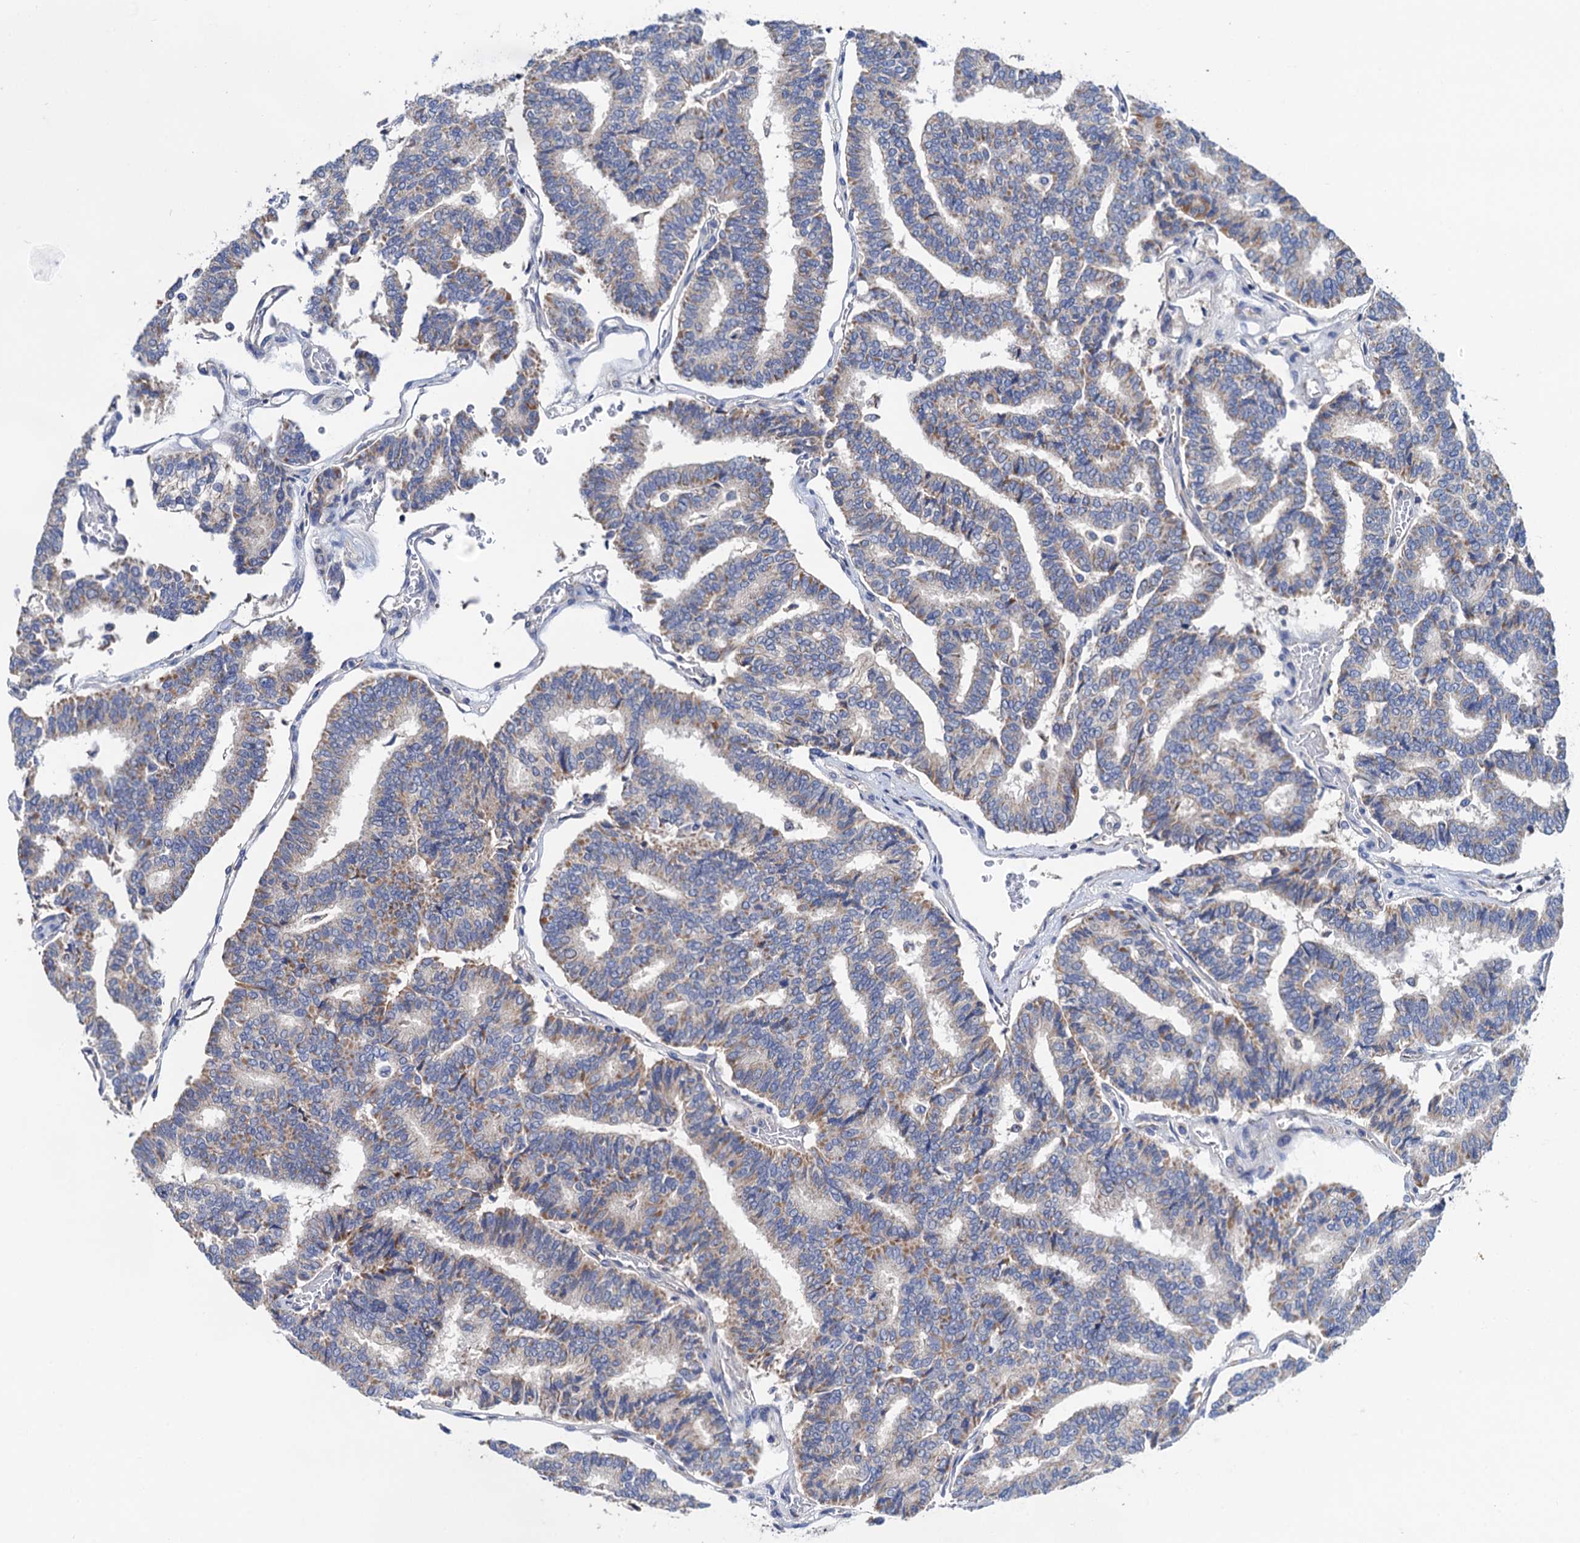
{"staining": {"intensity": "weak", "quantity": "25%-75%", "location": "cytoplasmic/membranous"}, "tissue": "thyroid cancer", "cell_type": "Tumor cells", "image_type": "cancer", "snomed": [{"axis": "morphology", "description": "Papillary adenocarcinoma, NOS"}, {"axis": "topography", "description": "Thyroid gland"}], "caption": "Papillary adenocarcinoma (thyroid) tissue exhibits weak cytoplasmic/membranous staining in approximately 25%-75% of tumor cells, visualized by immunohistochemistry. (Stains: DAB (3,3'-diaminobenzidine) in brown, nuclei in blue, Microscopy: brightfield microscopy at high magnification).", "gene": "MRPL48", "patient": {"sex": "female", "age": 35}}